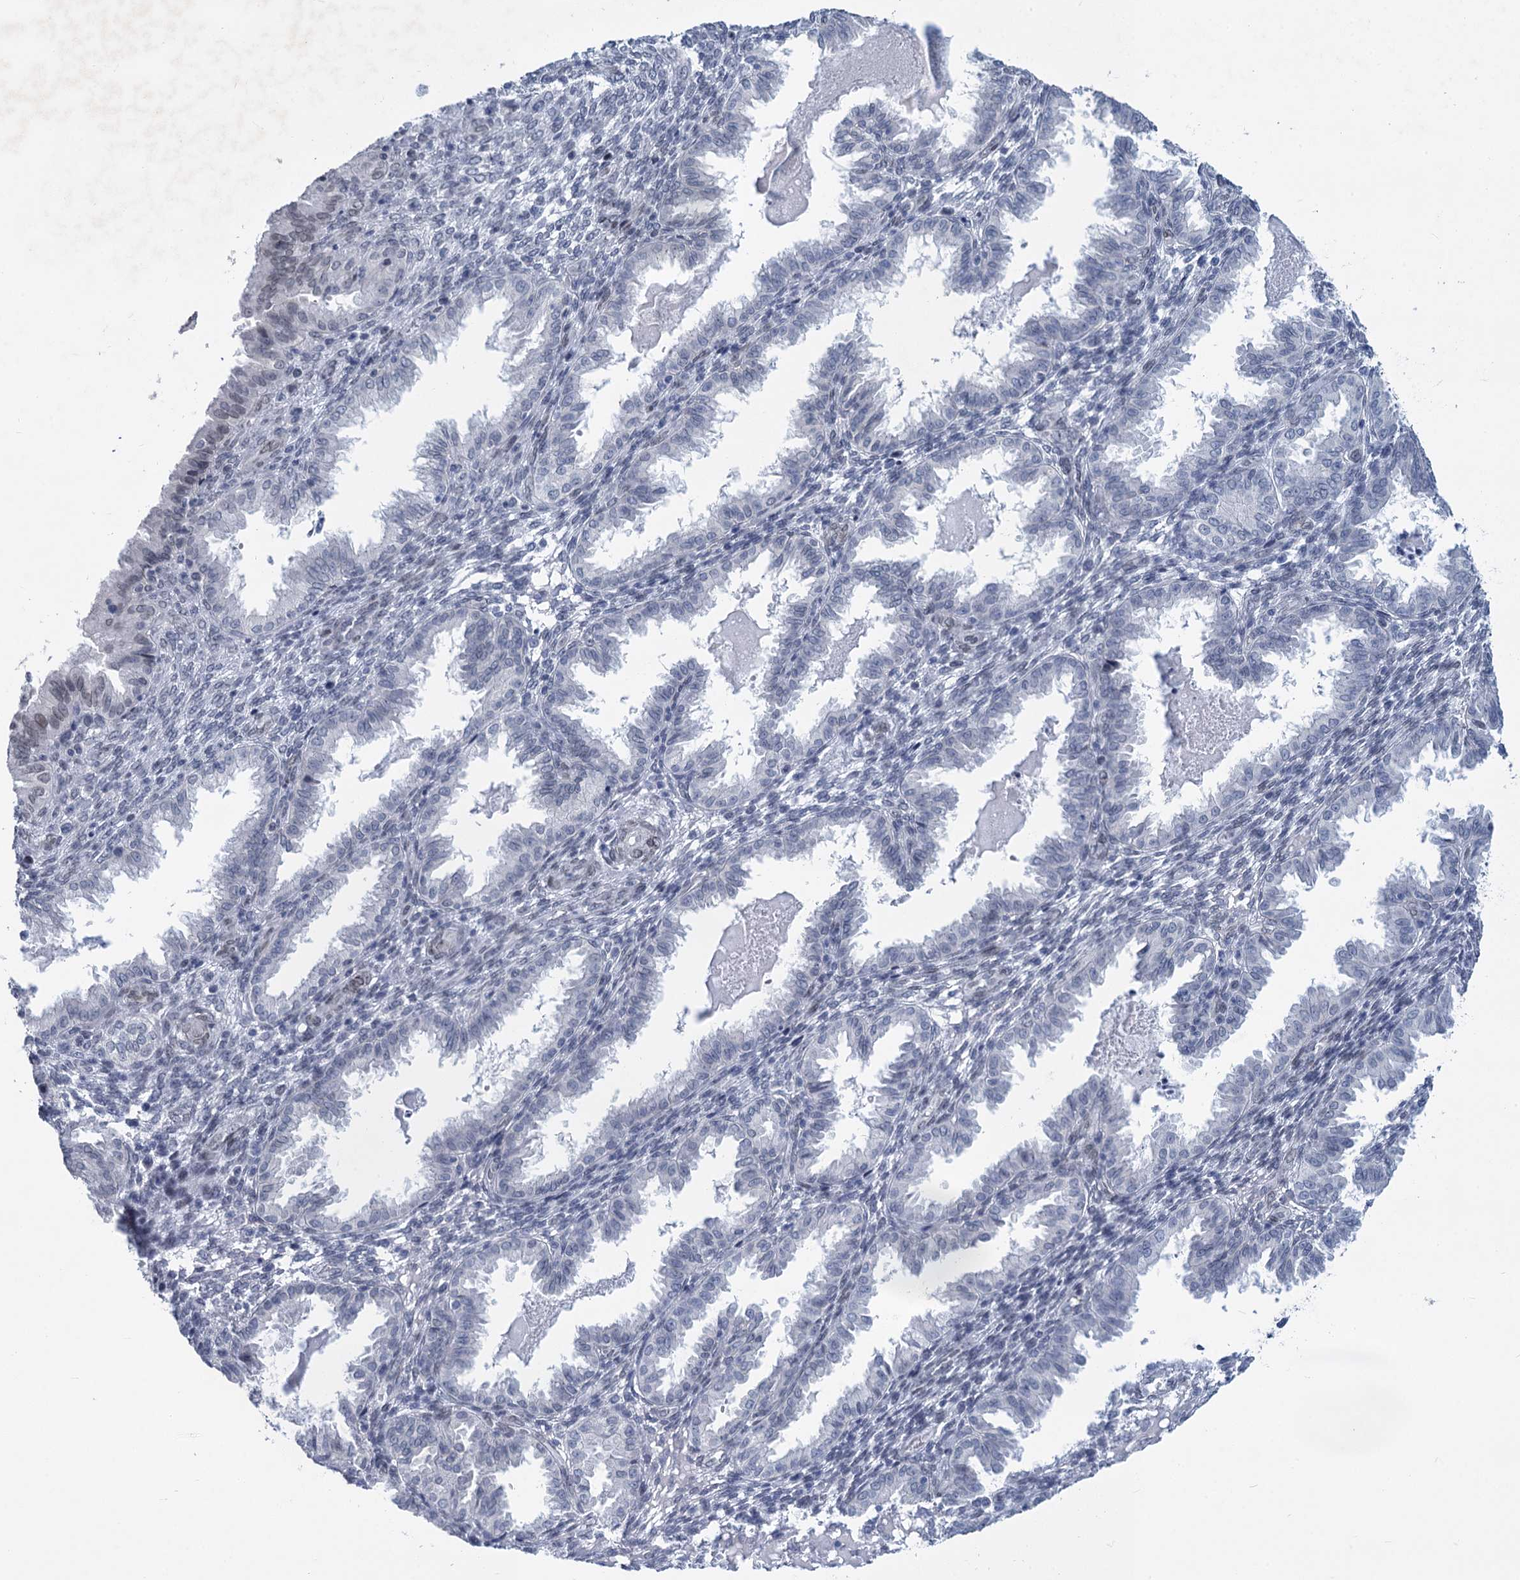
{"staining": {"intensity": "weak", "quantity": "<25%", "location": "nuclear"}, "tissue": "endometrium", "cell_type": "Cells in endometrial stroma", "image_type": "normal", "snomed": [{"axis": "morphology", "description": "Normal tissue, NOS"}, {"axis": "topography", "description": "Endometrium"}], "caption": "Human endometrium stained for a protein using immunohistochemistry reveals no expression in cells in endometrial stroma.", "gene": "PRSS35", "patient": {"sex": "female", "age": 33}}